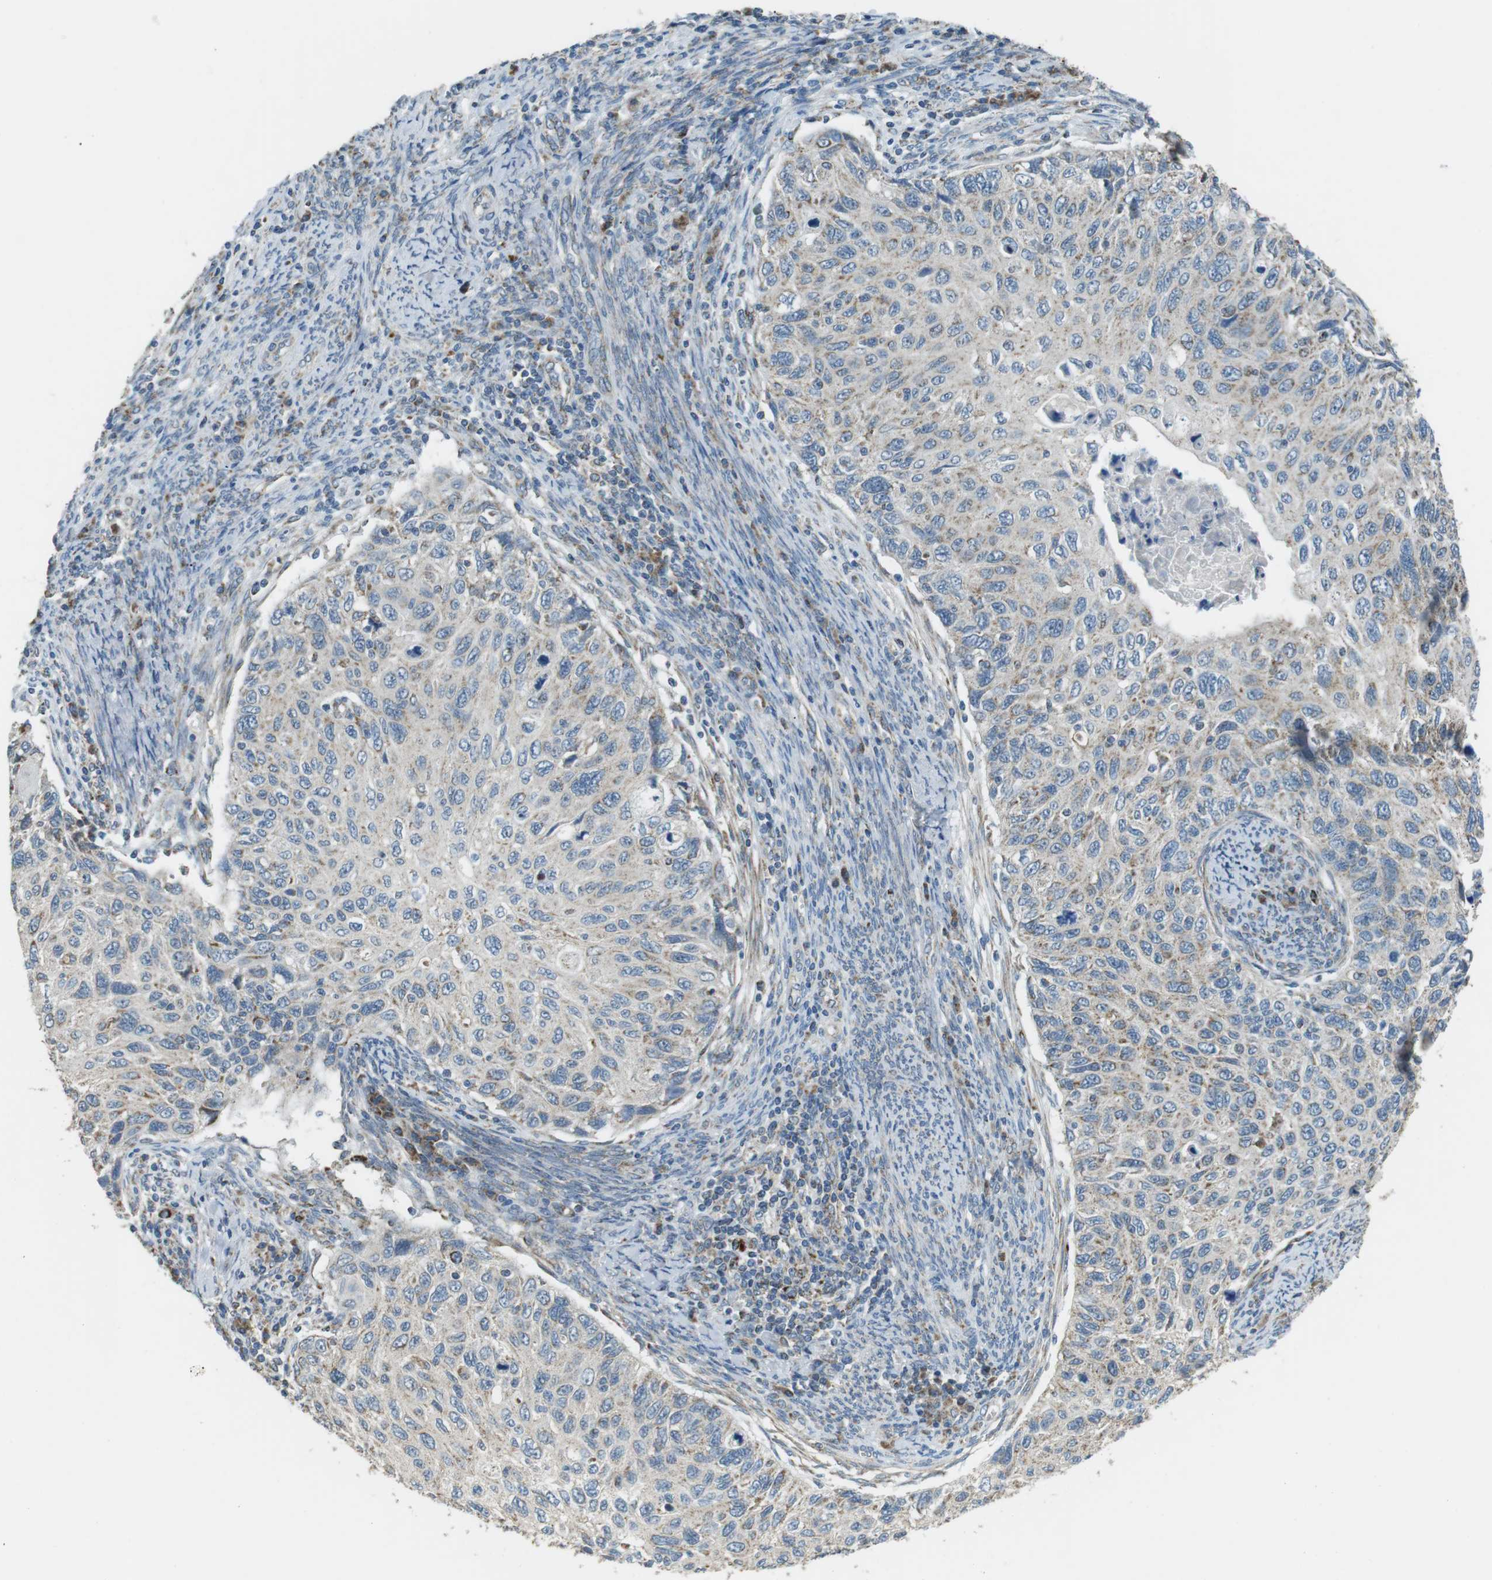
{"staining": {"intensity": "weak", "quantity": "25%-75%", "location": "cytoplasmic/membranous"}, "tissue": "cervical cancer", "cell_type": "Tumor cells", "image_type": "cancer", "snomed": [{"axis": "morphology", "description": "Squamous cell carcinoma, NOS"}, {"axis": "topography", "description": "Cervix"}], "caption": "Cervical squamous cell carcinoma stained with a protein marker reveals weak staining in tumor cells.", "gene": "BACE1", "patient": {"sex": "female", "age": 70}}